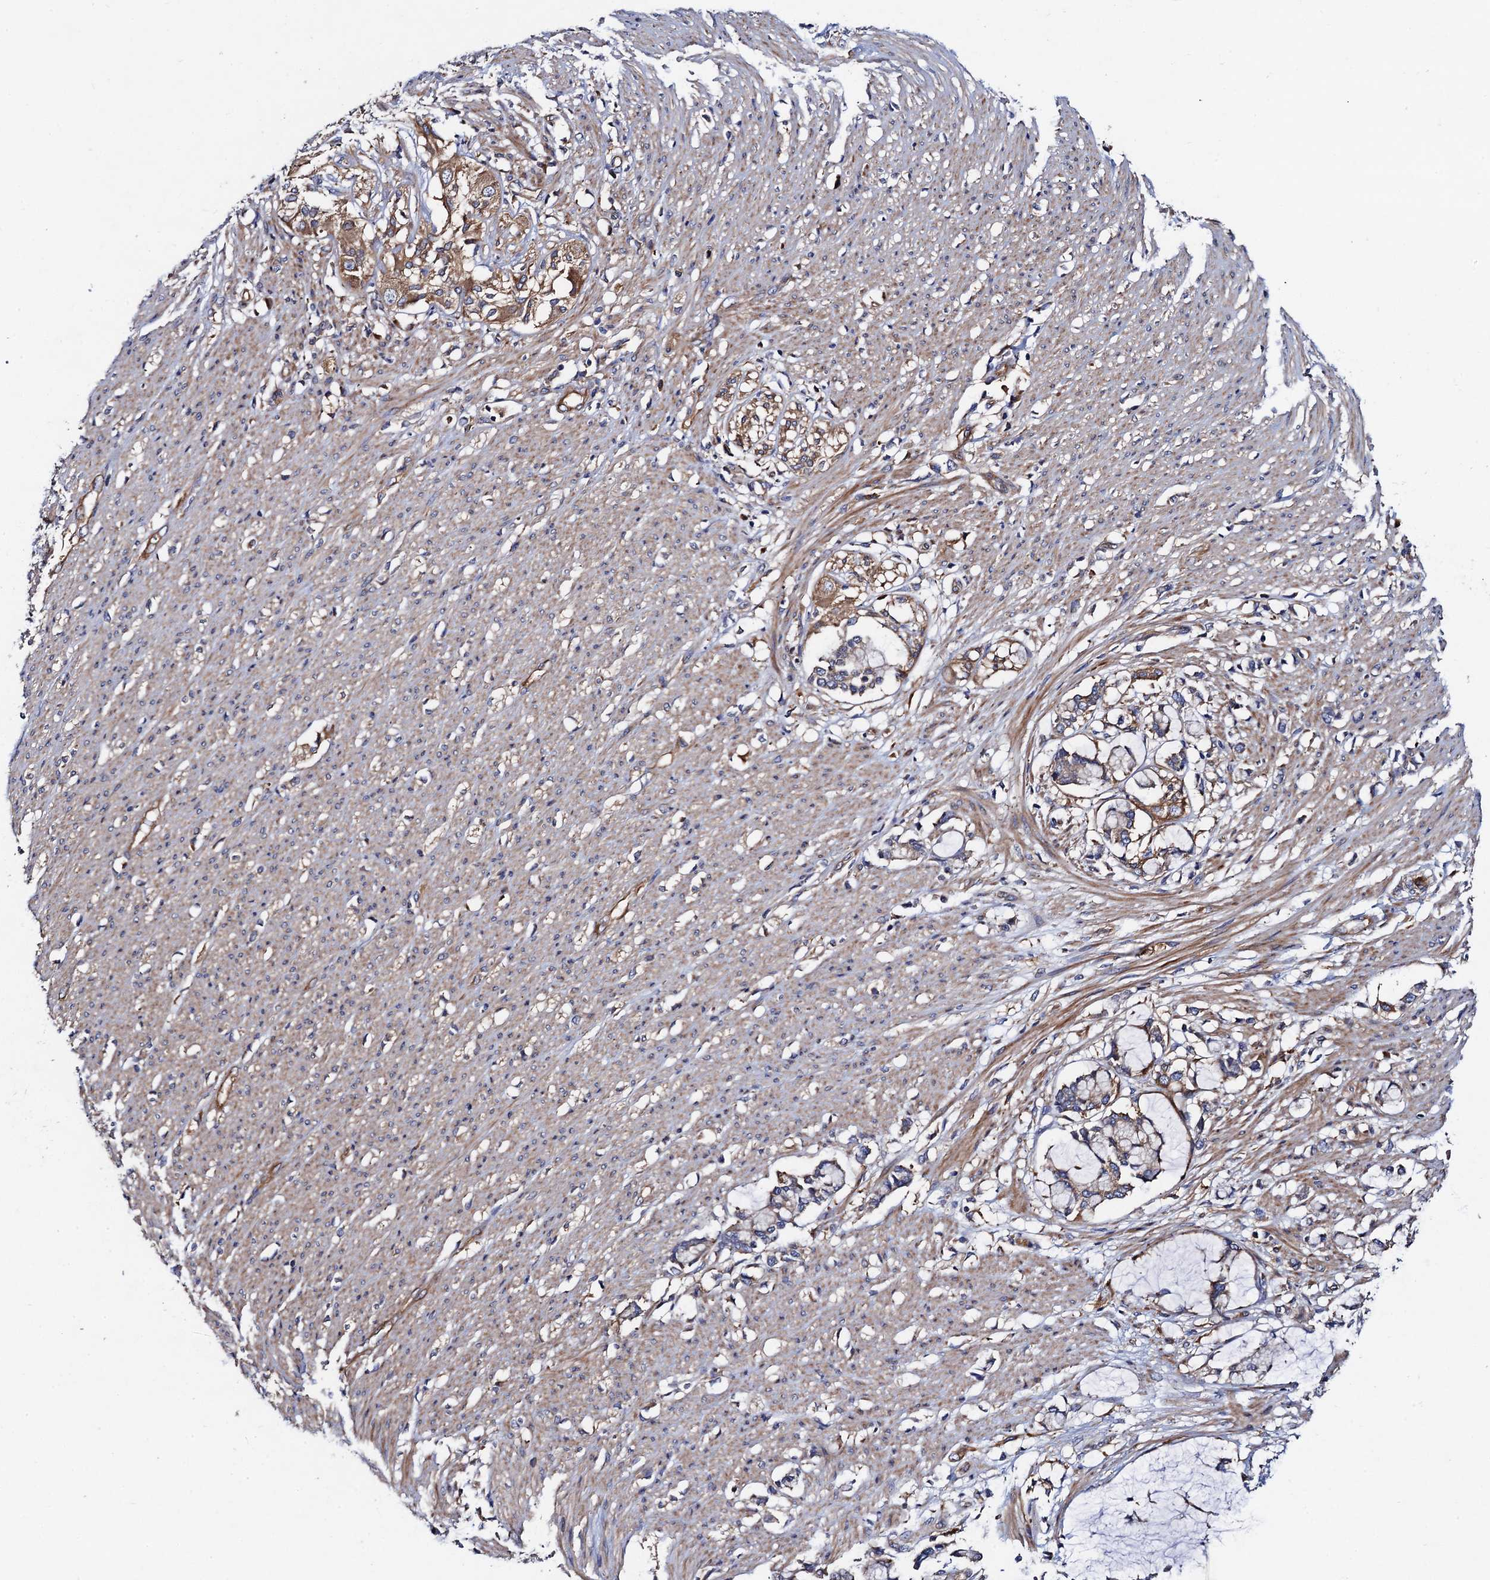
{"staining": {"intensity": "moderate", "quantity": "25%-75%", "location": "cytoplasmic/membranous"}, "tissue": "smooth muscle", "cell_type": "Smooth muscle cells", "image_type": "normal", "snomed": [{"axis": "morphology", "description": "Normal tissue, NOS"}, {"axis": "morphology", "description": "Adenocarcinoma, NOS"}, {"axis": "topography", "description": "Colon"}, {"axis": "topography", "description": "Peripheral nerve tissue"}], "caption": "This micrograph demonstrates immunohistochemistry staining of normal human smooth muscle, with medium moderate cytoplasmic/membranous expression in about 25%-75% of smooth muscle cells.", "gene": "MRPL48", "patient": {"sex": "male", "age": 14}}